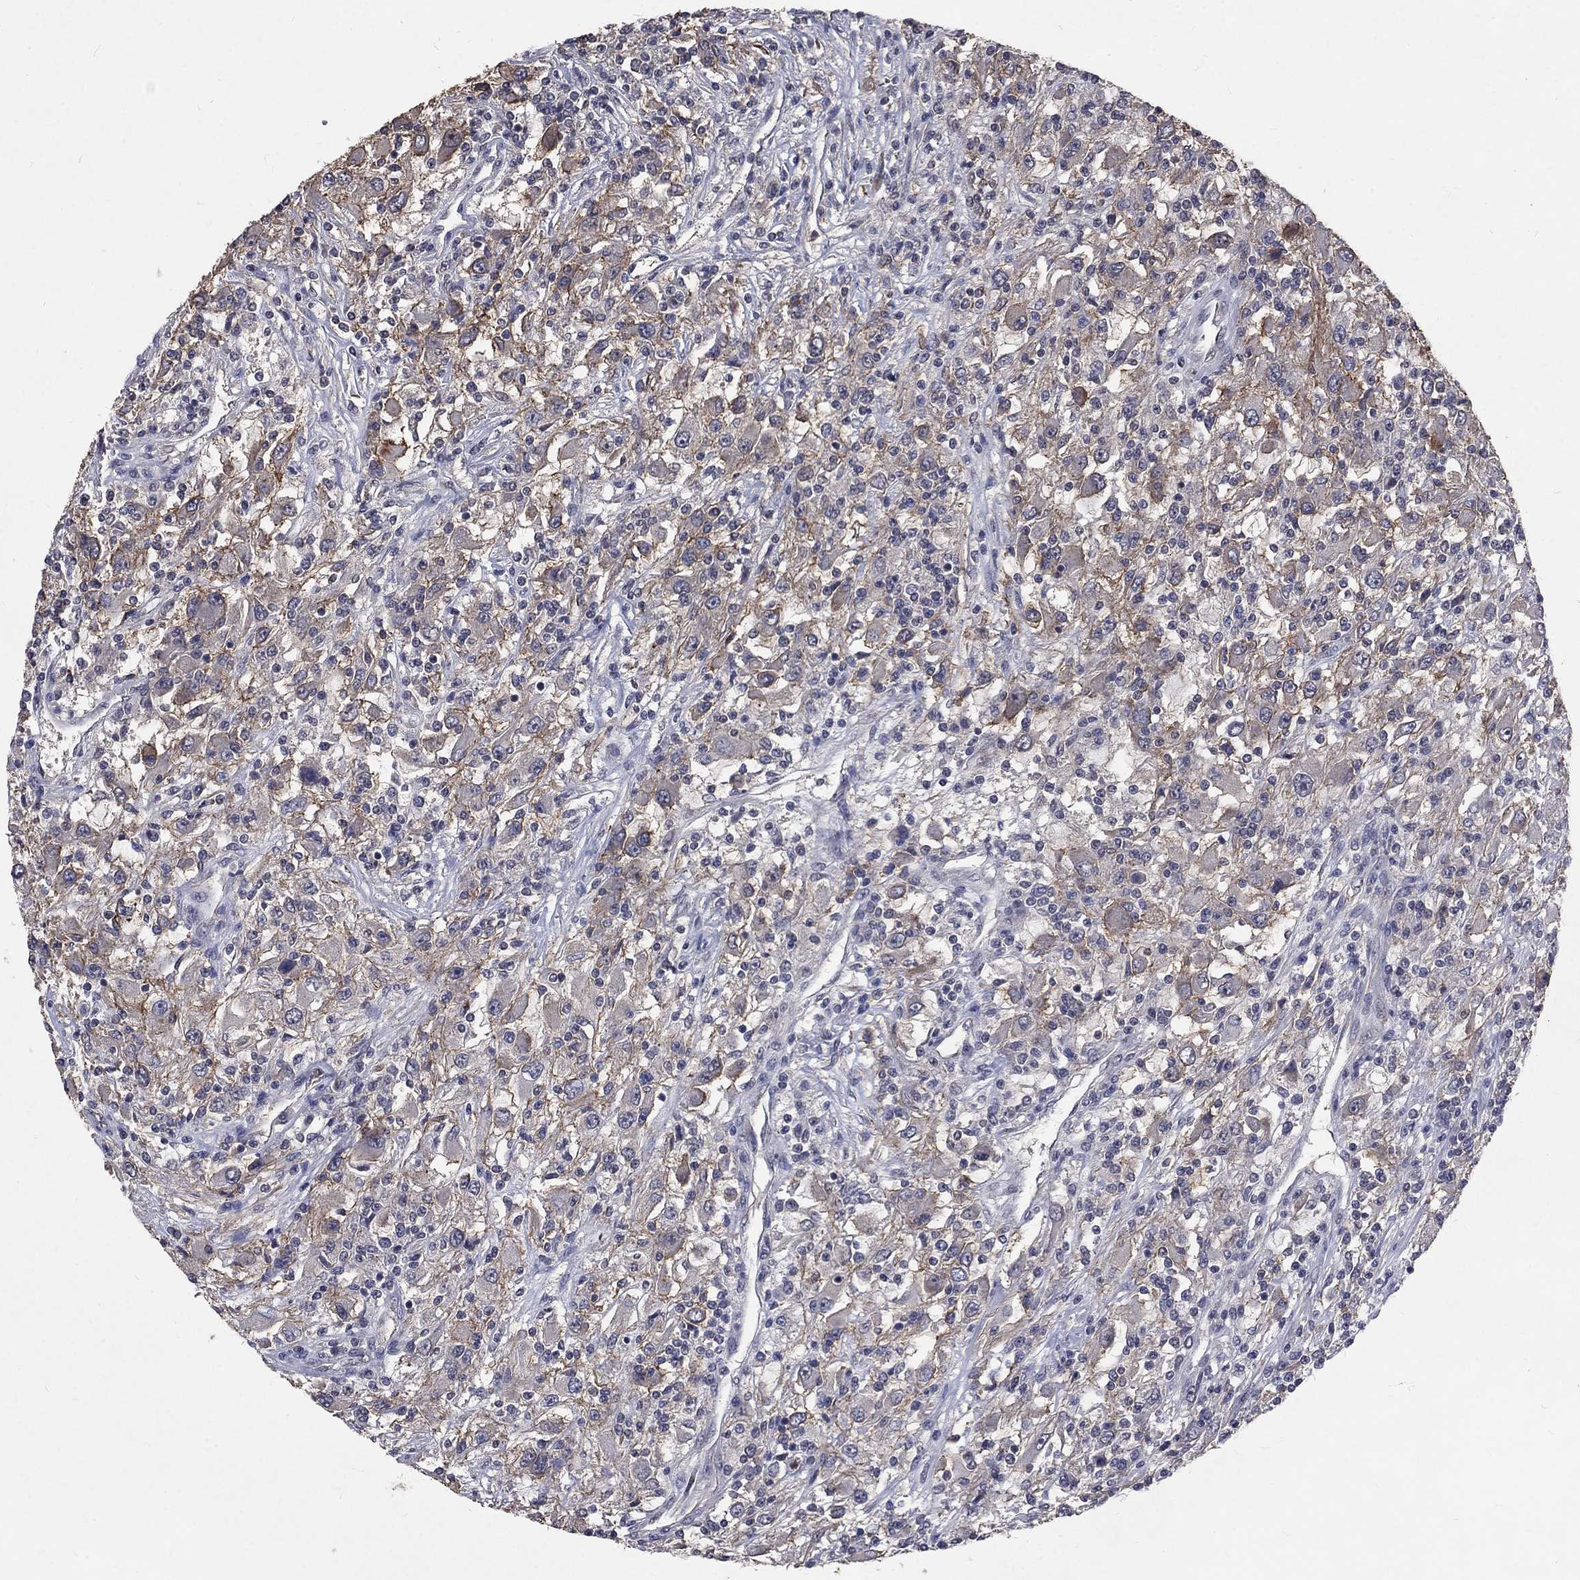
{"staining": {"intensity": "moderate", "quantity": "<25%", "location": "cytoplasmic/membranous"}, "tissue": "renal cancer", "cell_type": "Tumor cells", "image_type": "cancer", "snomed": [{"axis": "morphology", "description": "Adenocarcinoma, NOS"}, {"axis": "topography", "description": "Kidney"}], "caption": "Immunohistochemistry image of neoplastic tissue: adenocarcinoma (renal) stained using IHC demonstrates low levels of moderate protein expression localized specifically in the cytoplasmic/membranous of tumor cells, appearing as a cytoplasmic/membranous brown color.", "gene": "CHST5", "patient": {"sex": "female", "age": 67}}